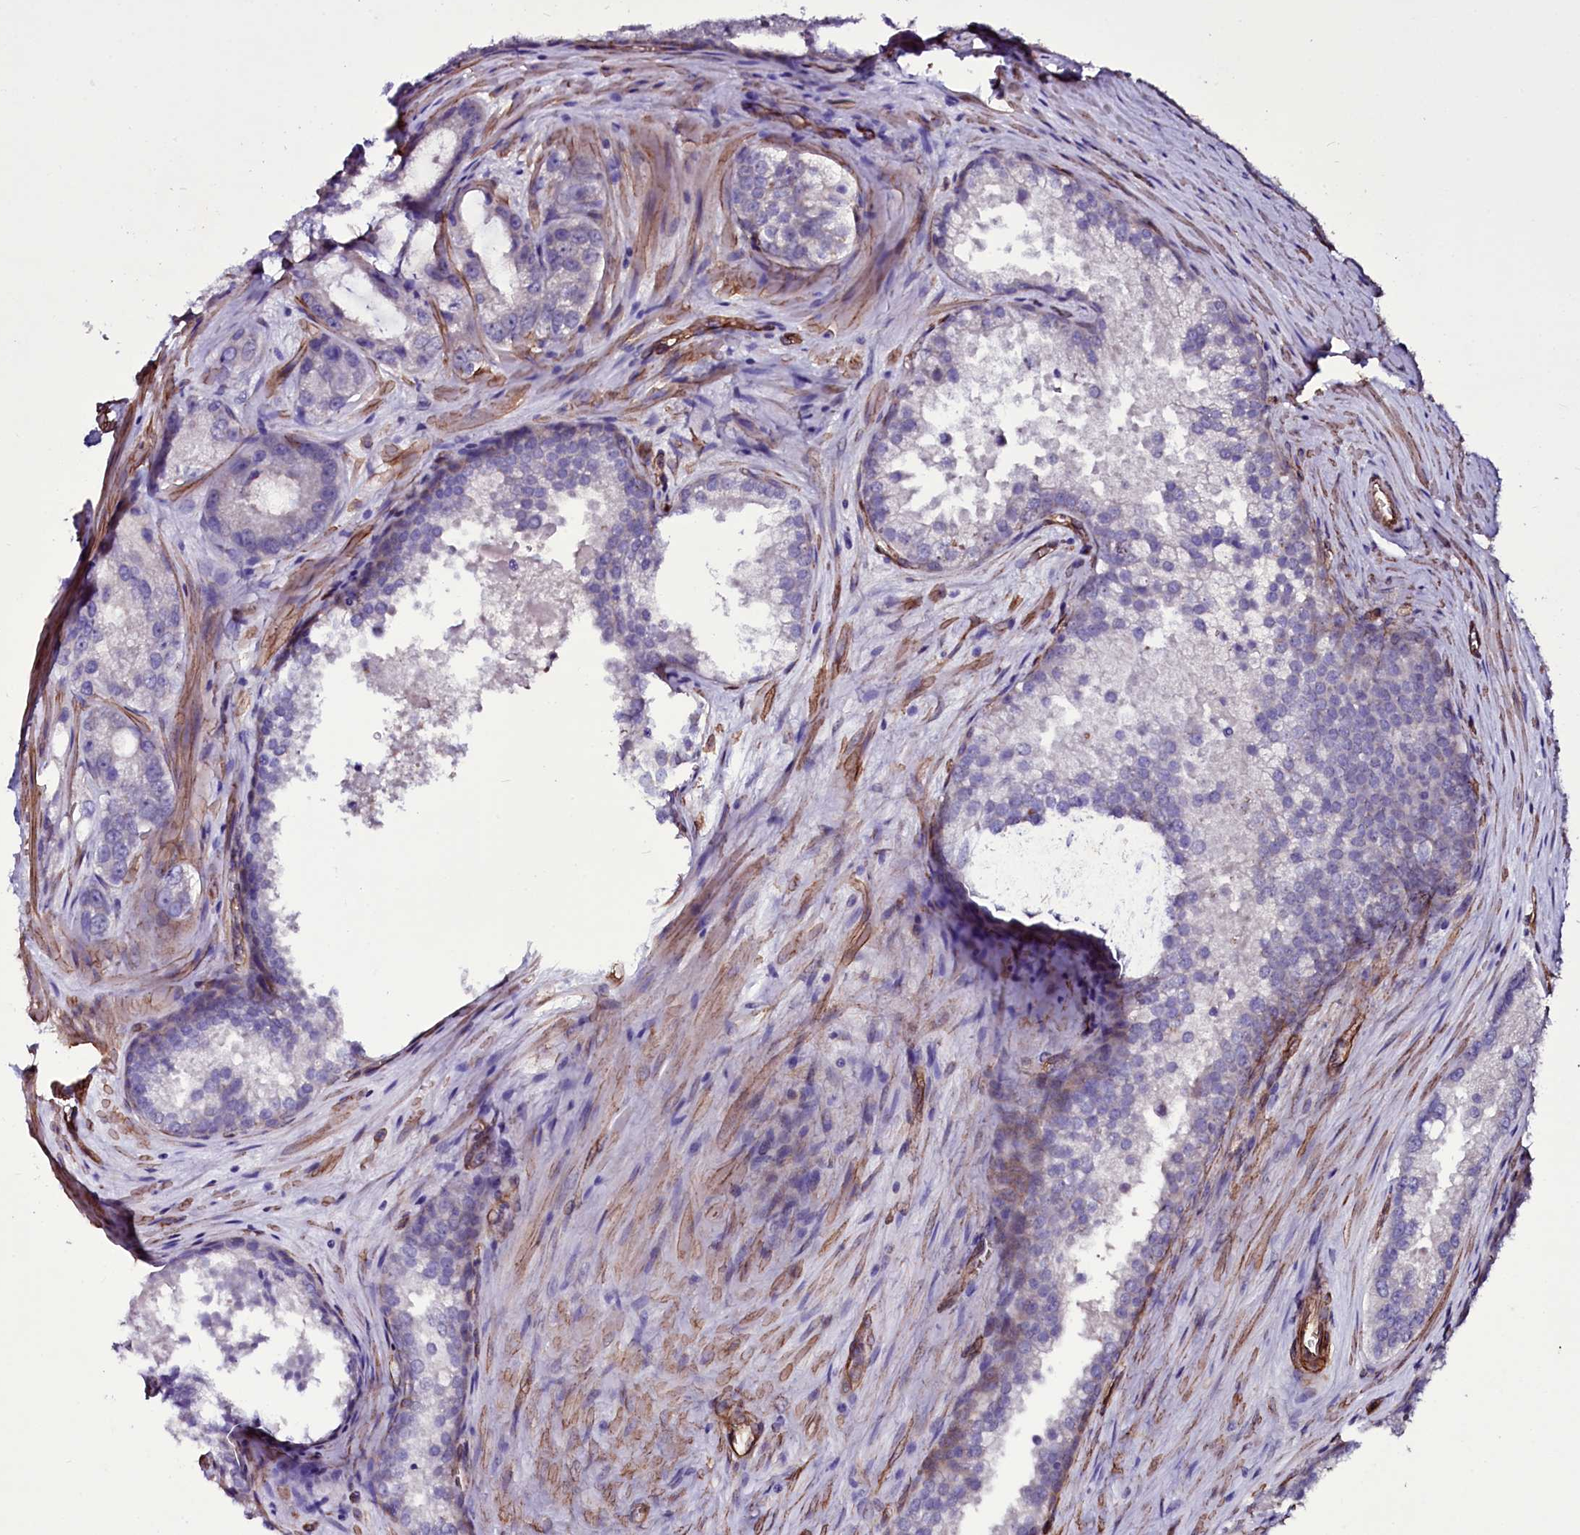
{"staining": {"intensity": "negative", "quantity": "none", "location": "none"}, "tissue": "prostate cancer", "cell_type": "Tumor cells", "image_type": "cancer", "snomed": [{"axis": "morphology", "description": "Adenocarcinoma, Low grade"}, {"axis": "topography", "description": "Prostate"}], "caption": "A photomicrograph of human prostate cancer (low-grade adenocarcinoma) is negative for staining in tumor cells.", "gene": "MEX3C", "patient": {"sex": "male", "age": 47}}